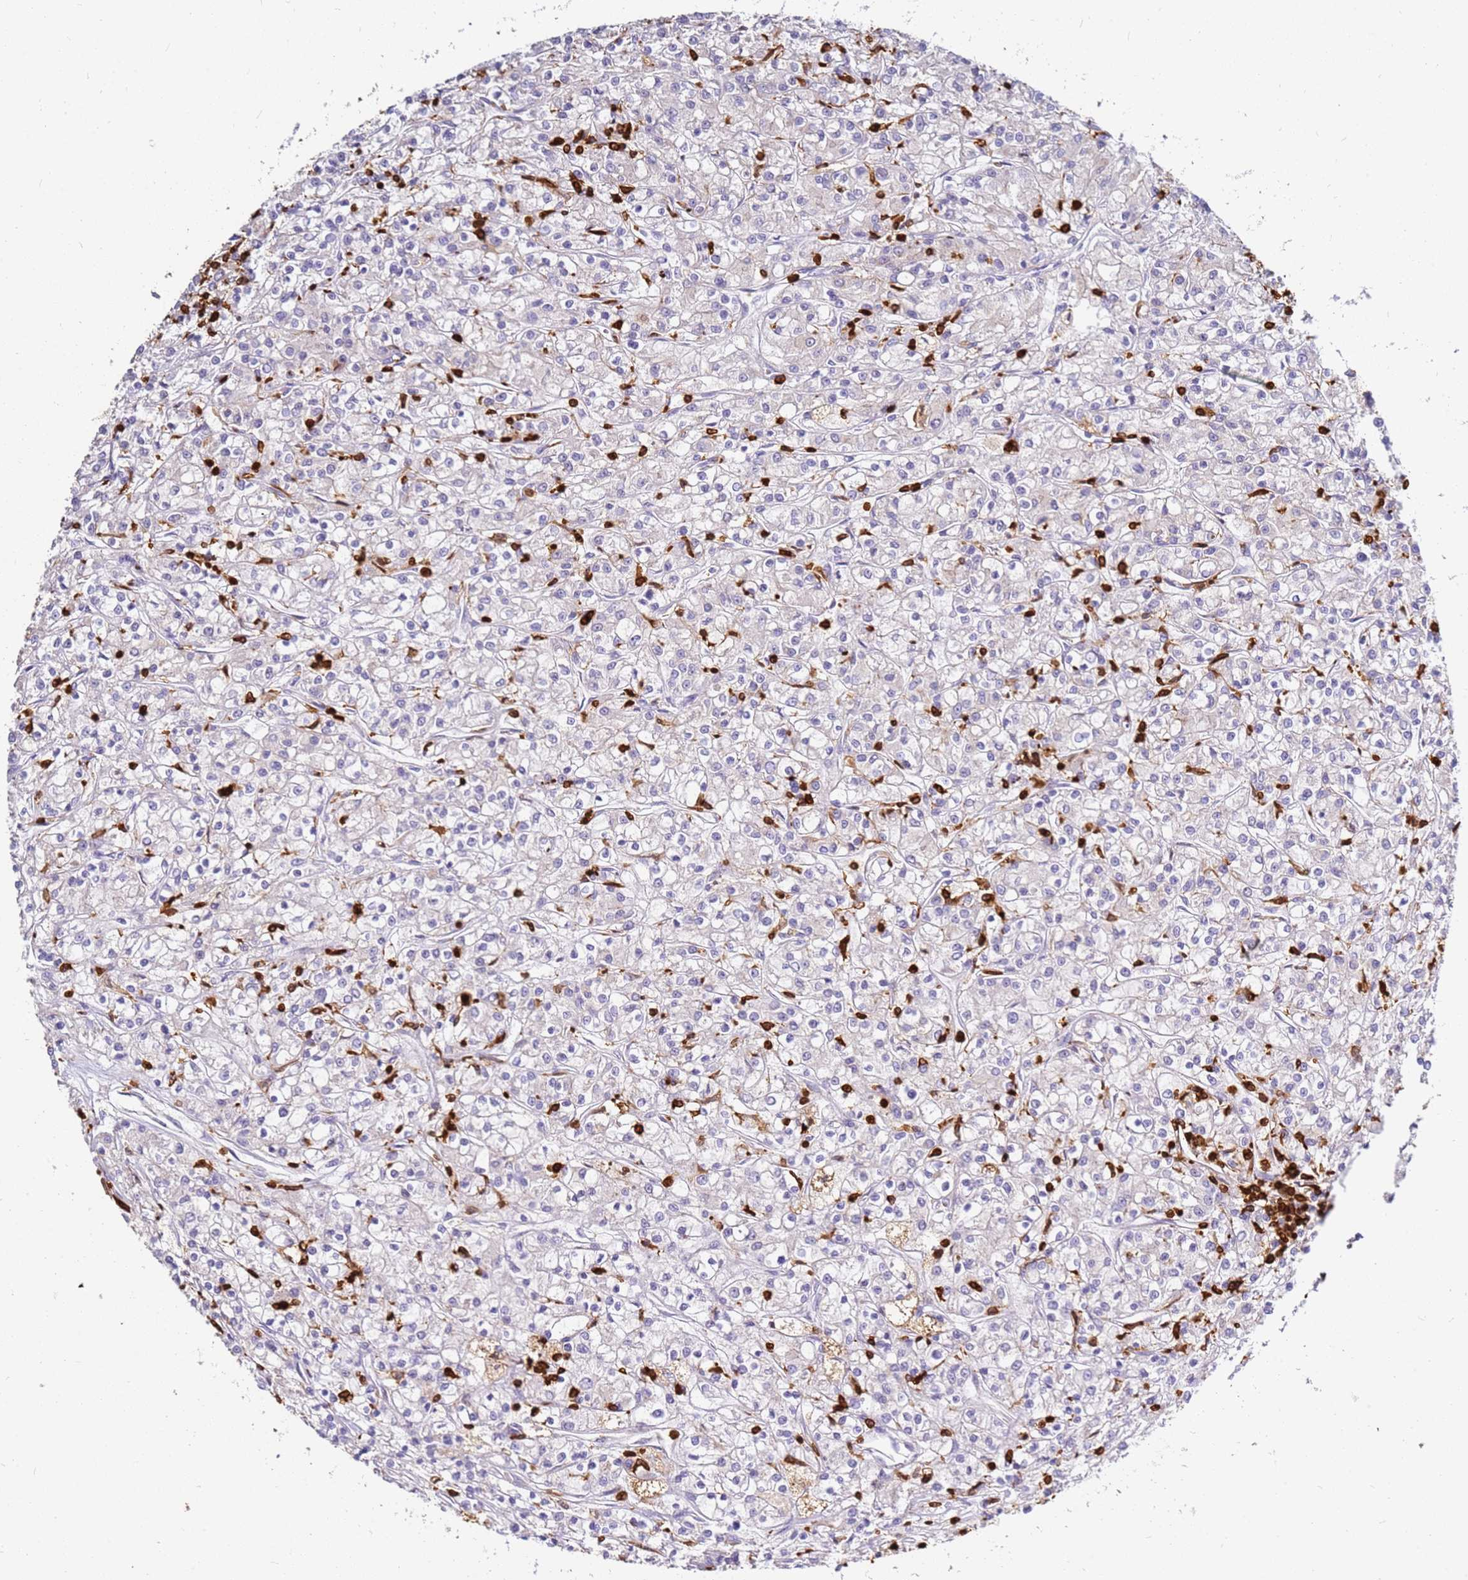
{"staining": {"intensity": "negative", "quantity": "none", "location": "none"}, "tissue": "renal cancer", "cell_type": "Tumor cells", "image_type": "cancer", "snomed": [{"axis": "morphology", "description": "Adenocarcinoma, NOS"}, {"axis": "topography", "description": "Kidney"}], "caption": "Immunohistochemistry of human renal cancer (adenocarcinoma) exhibits no positivity in tumor cells. The staining is performed using DAB (3,3'-diaminobenzidine) brown chromogen with nuclei counter-stained in using hematoxylin.", "gene": "CORO1A", "patient": {"sex": "female", "age": 59}}